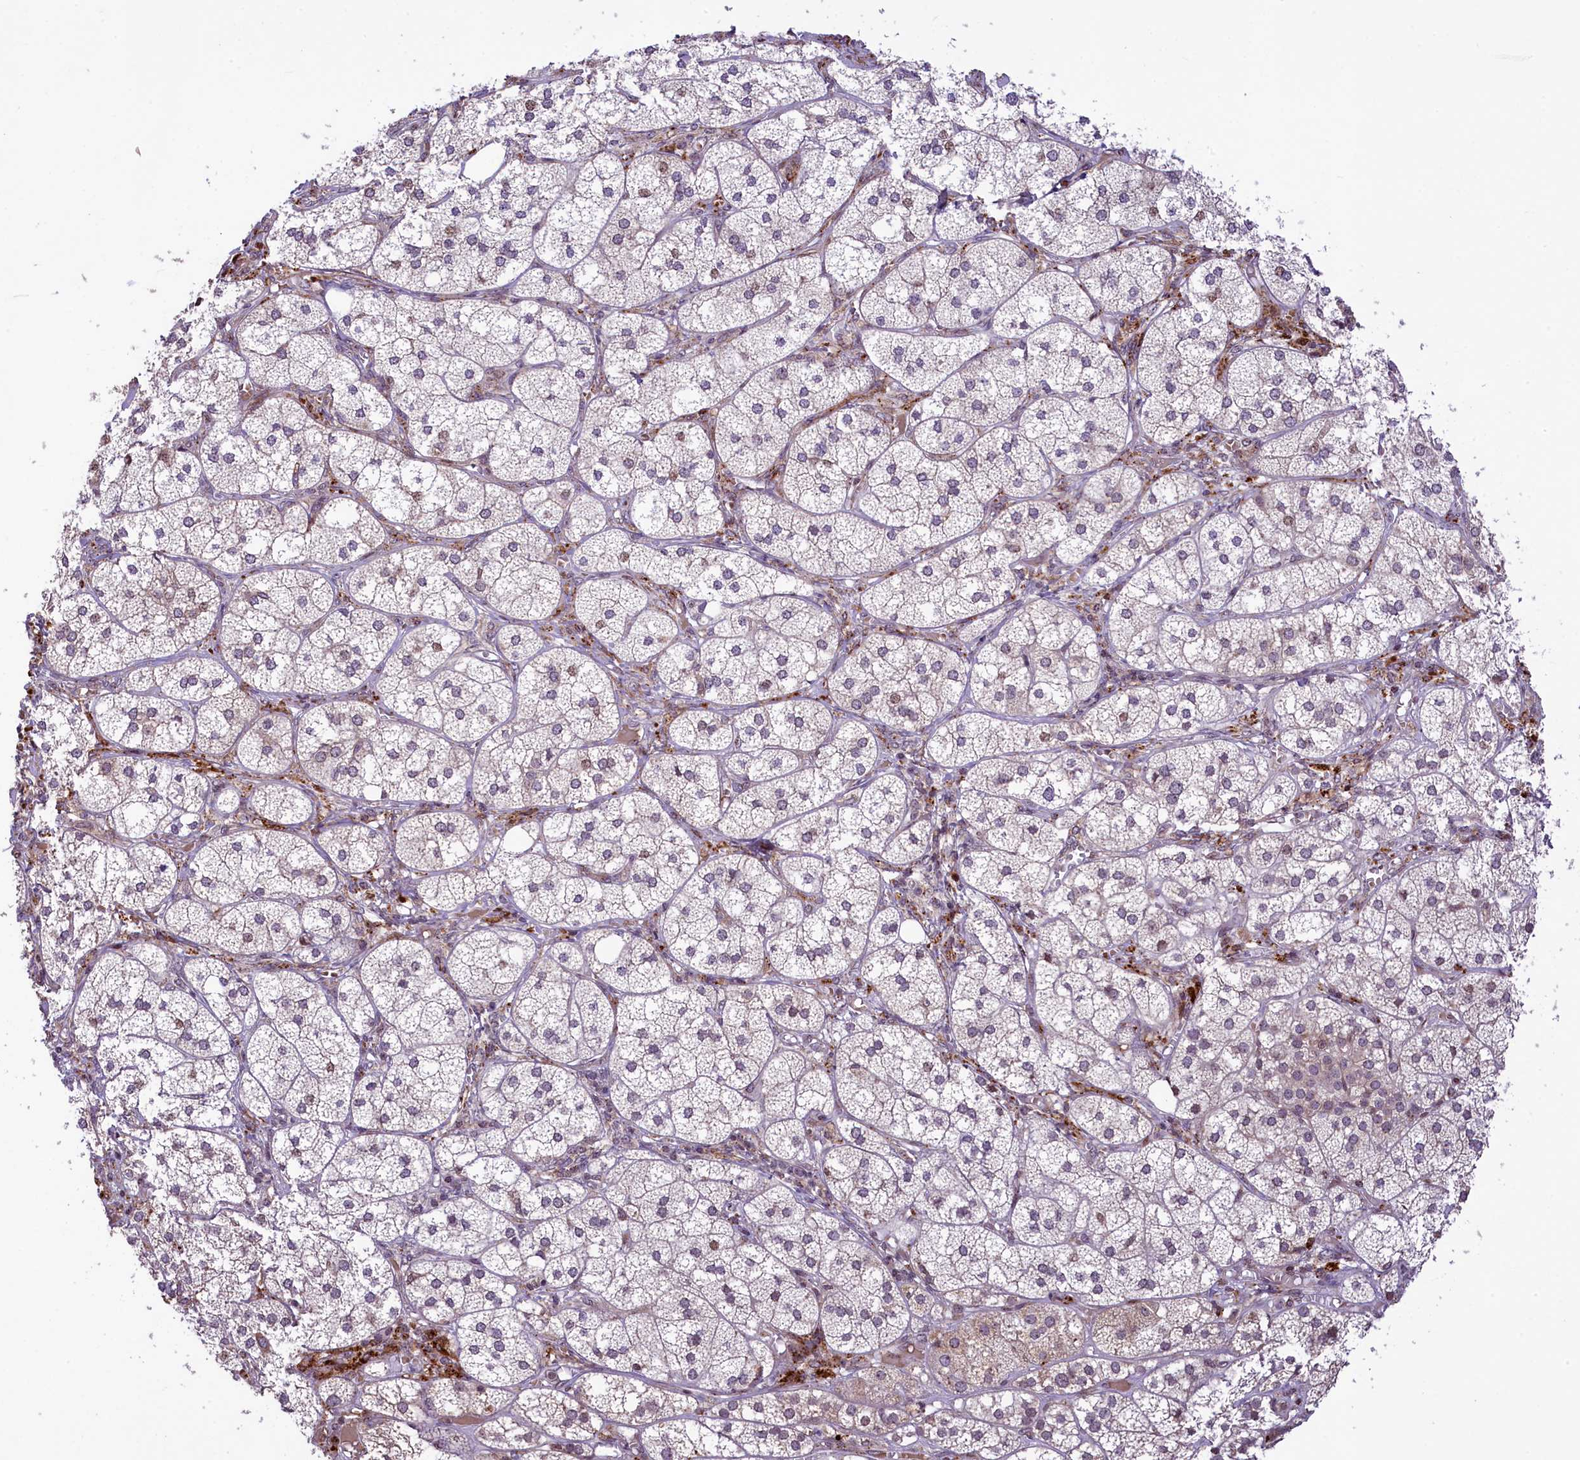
{"staining": {"intensity": "weak", "quantity": "25%-75%", "location": "cytoplasmic/membranous,nuclear"}, "tissue": "adrenal gland", "cell_type": "Glandular cells", "image_type": "normal", "snomed": [{"axis": "morphology", "description": "Normal tissue, NOS"}, {"axis": "topography", "description": "Adrenal gland"}], "caption": "Immunohistochemical staining of normal adrenal gland demonstrates low levels of weak cytoplasmic/membranous,nuclear positivity in about 25%-75% of glandular cells.", "gene": "RBBP8", "patient": {"sex": "female", "age": 61}}